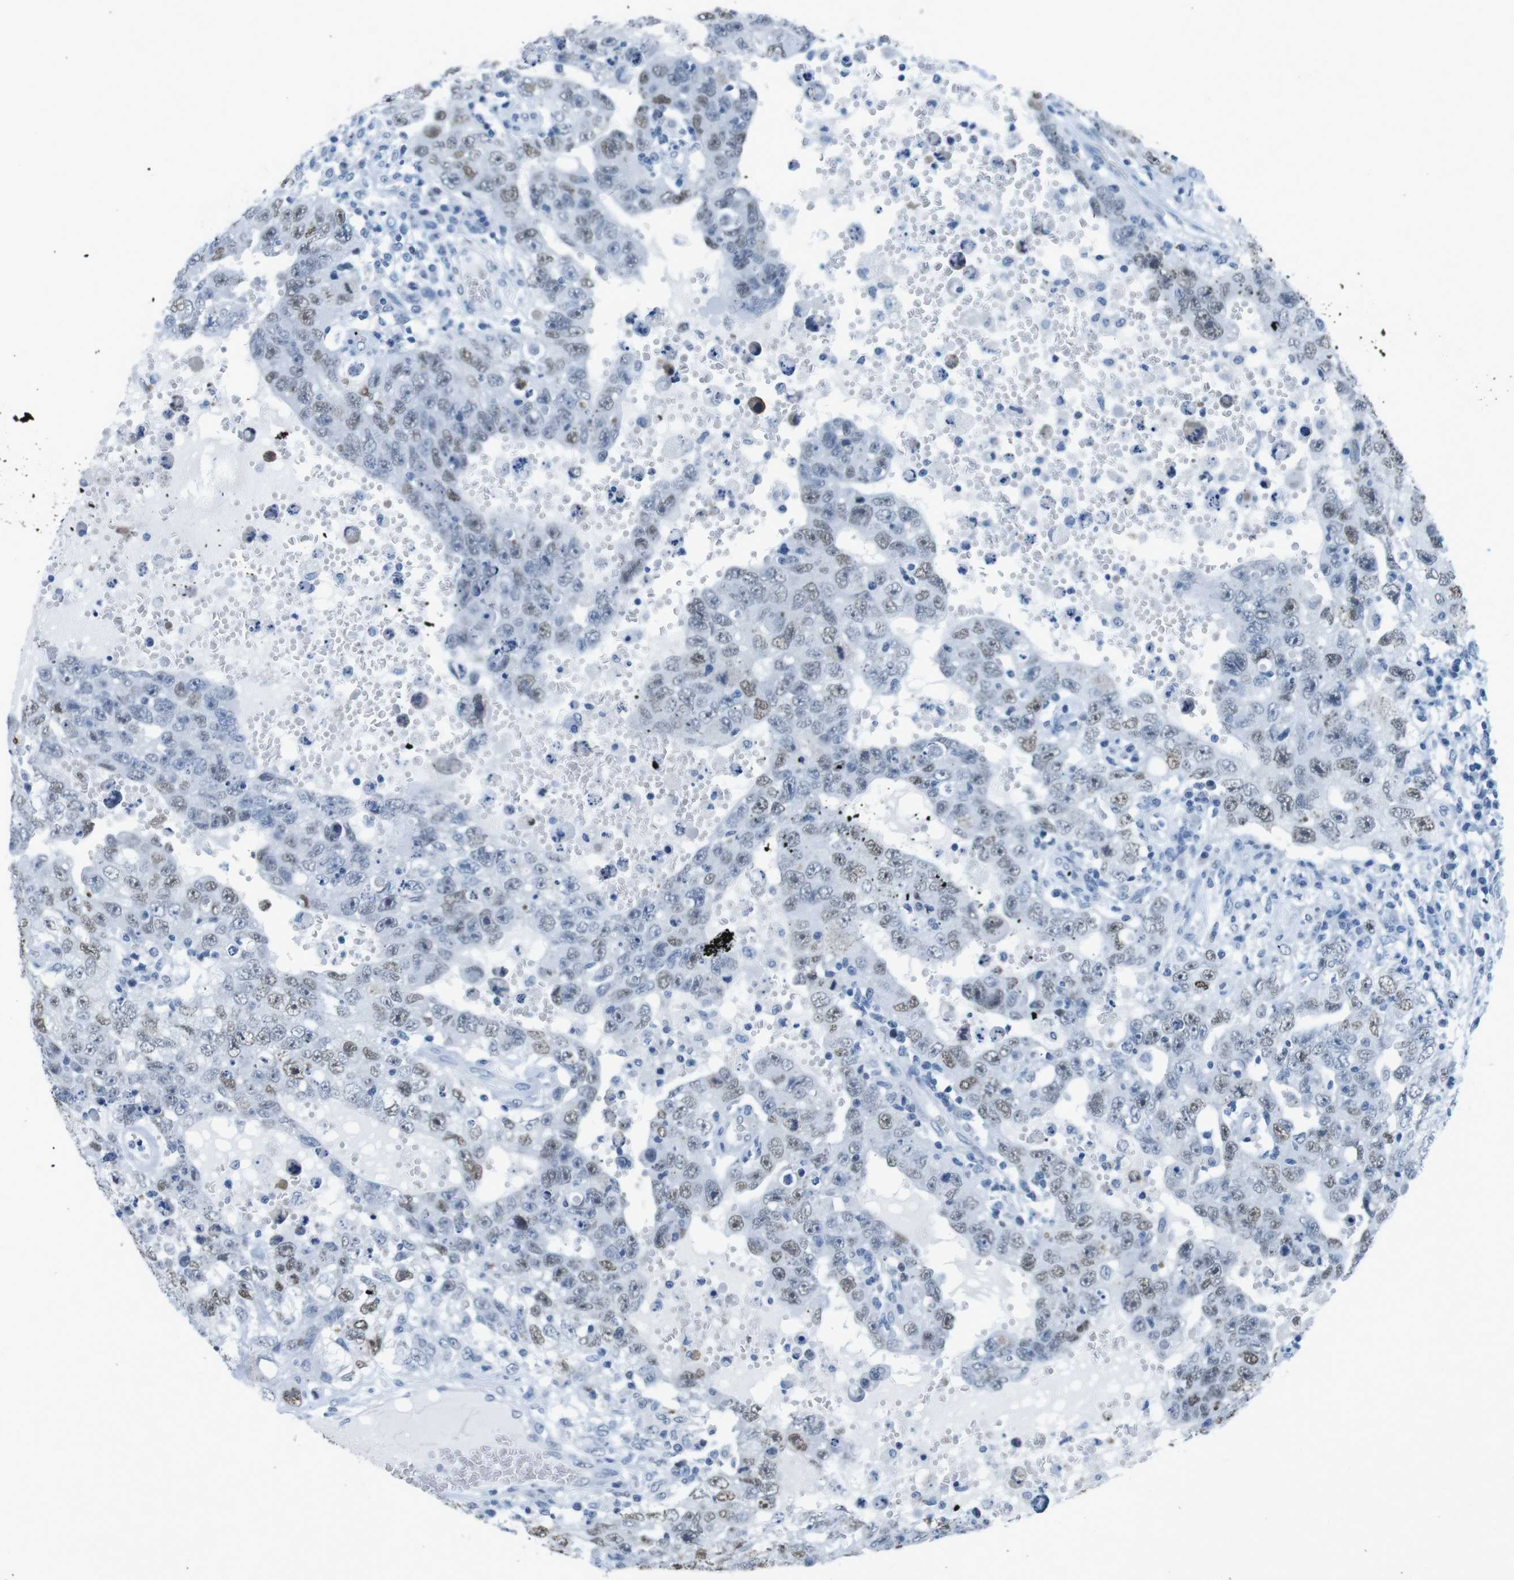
{"staining": {"intensity": "weak", "quantity": "25%-75%", "location": "nuclear"}, "tissue": "testis cancer", "cell_type": "Tumor cells", "image_type": "cancer", "snomed": [{"axis": "morphology", "description": "Carcinoma, Embryonal, NOS"}, {"axis": "topography", "description": "Testis"}], "caption": "IHC histopathology image of testis cancer (embryonal carcinoma) stained for a protein (brown), which displays low levels of weak nuclear positivity in about 25%-75% of tumor cells.", "gene": "CTAG1B", "patient": {"sex": "male", "age": 26}}